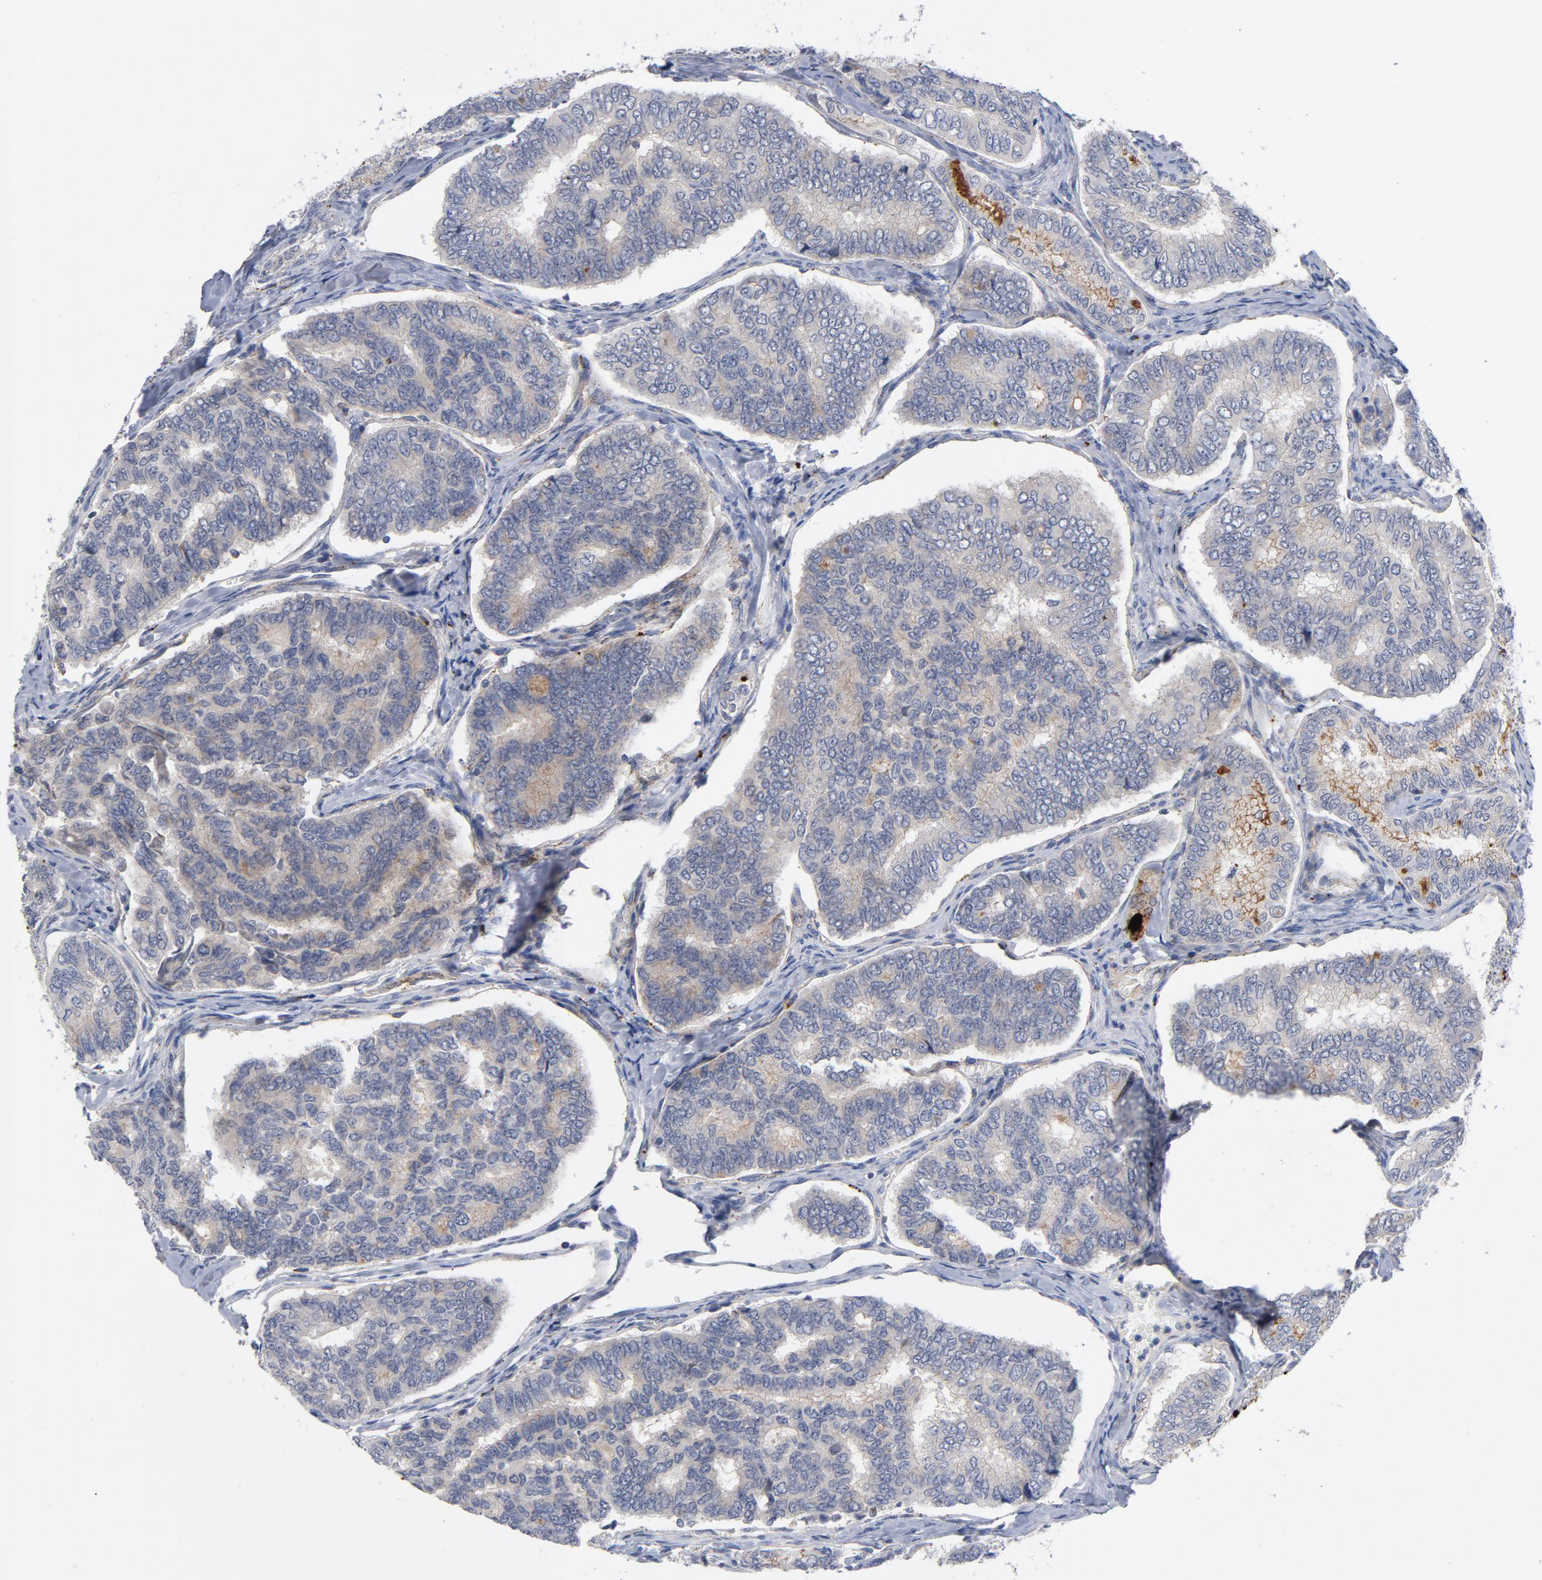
{"staining": {"intensity": "moderate", "quantity": "<25%", "location": "cytoplasmic/membranous"}, "tissue": "thyroid cancer", "cell_type": "Tumor cells", "image_type": "cancer", "snomed": [{"axis": "morphology", "description": "Papillary adenocarcinoma, NOS"}, {"axis": "topography", "description": "Thyroid gland"}], "caption": "Papillary adenocarcinoma (thyroid) stained with immunohistochemistry exhibits moderate cytoplasmic/membranous expression in about <25% of tumor cells. The staining was performed using DAB (3,3'-diaminobenzidine) to visualize the protein expression in brown, while the nuclei were stained in blue with hematoxylin (Magnification: 20x).", "gene": "AKT2", "patient": {"sex": "female", "age": 35}}